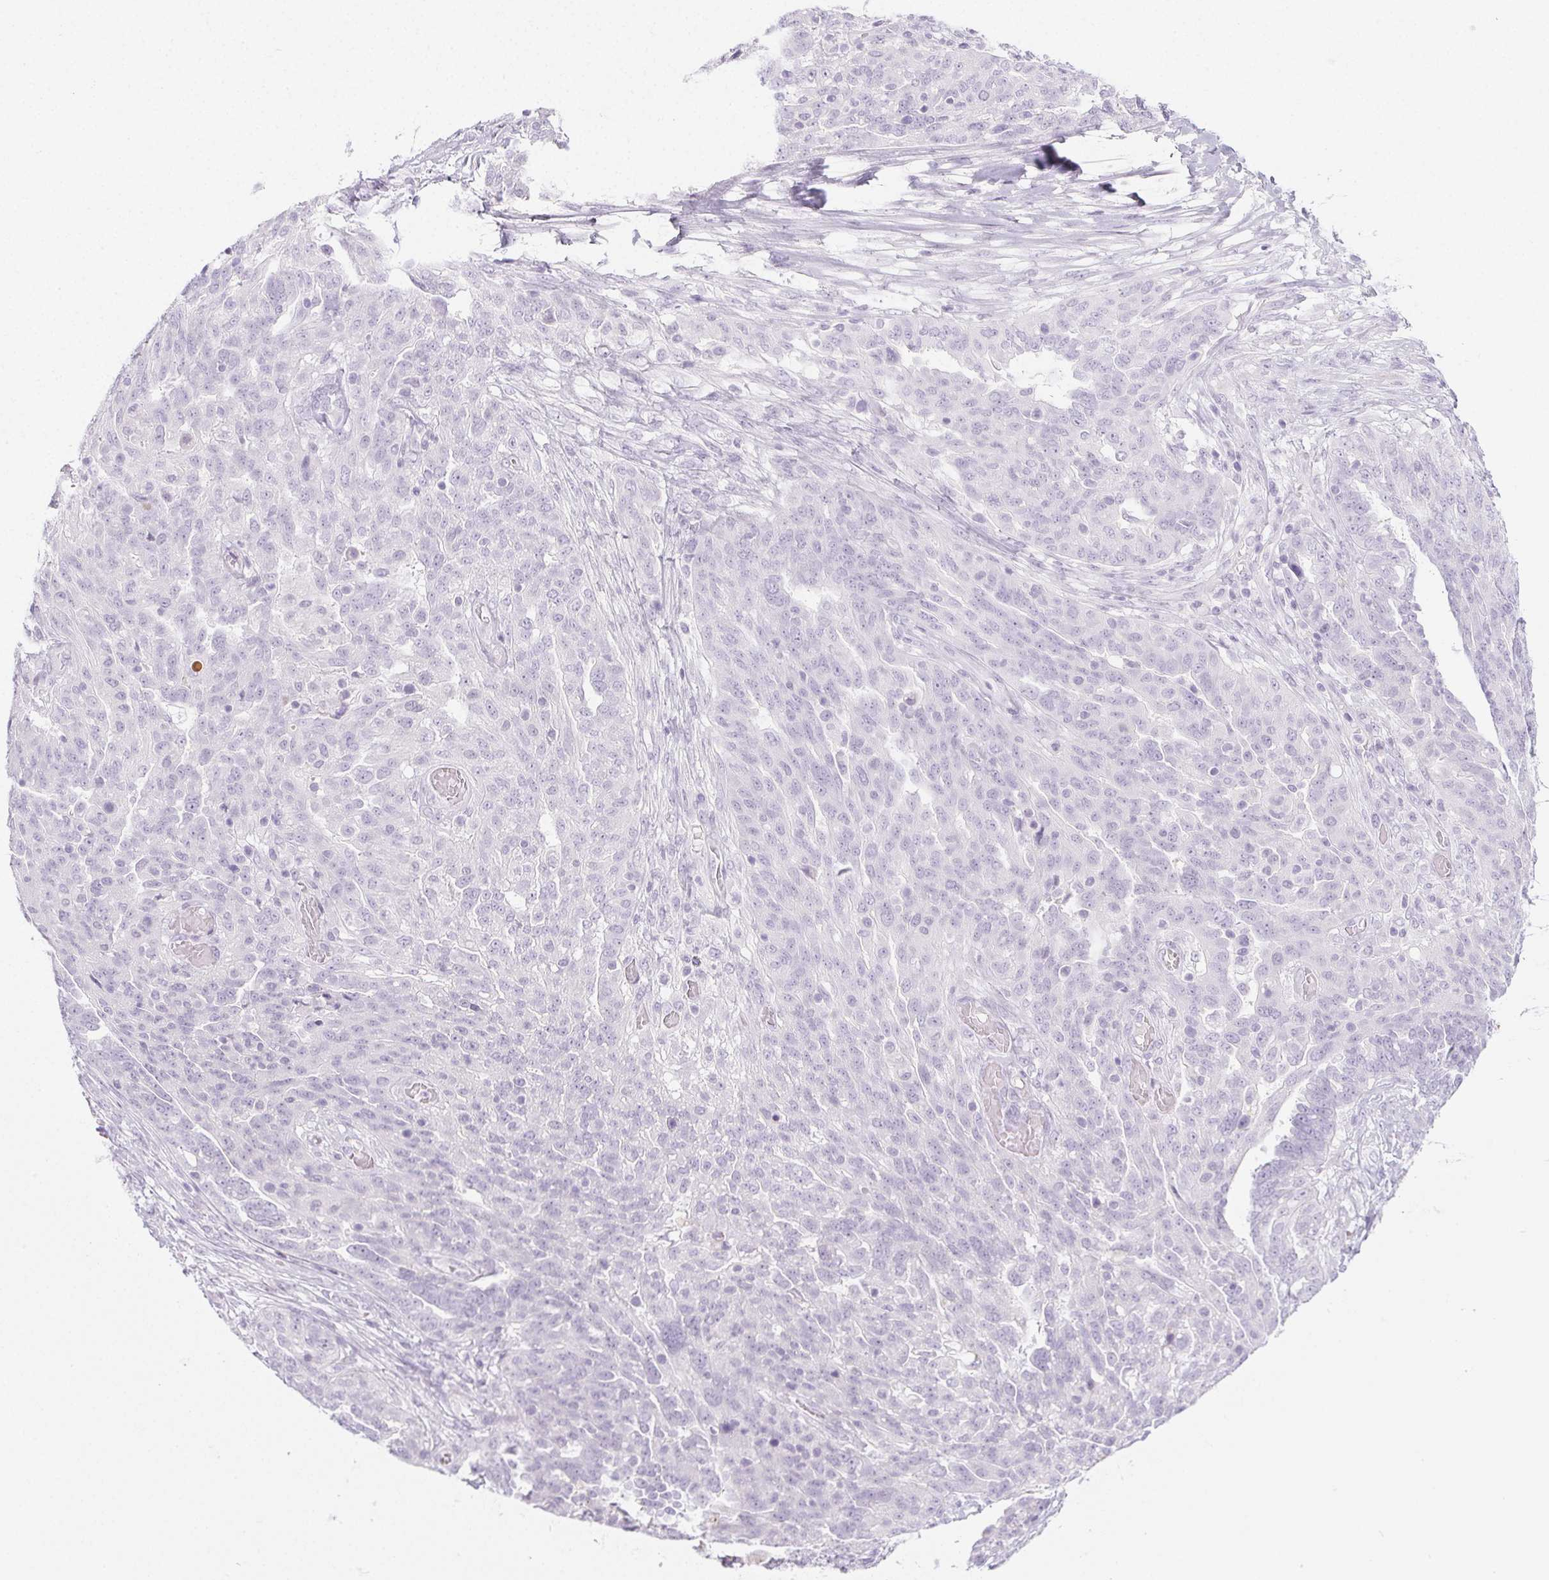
{"staining": {"intensity": "negative", "quantity": "none", "location": "none"}, "tissue": "ovarian cancer", "cell_type": "Tumor cells", "image_type": "cancer", "snomed": [{"axis": "morphology", "description": "Cystadenocarcinoma, serous, NOS"}, {"axis": "topography", "description": "Ovary"}], "caption": "There is no significant positivity in tumor cells of ovarian serous cystadenocarcinoma. (DAB (3,3'-diaminobenzidine) immunohistochemistry with hematoxylin counter stain).", "gene": "PI3", "patient": {"sex": "female", "age": 67}}